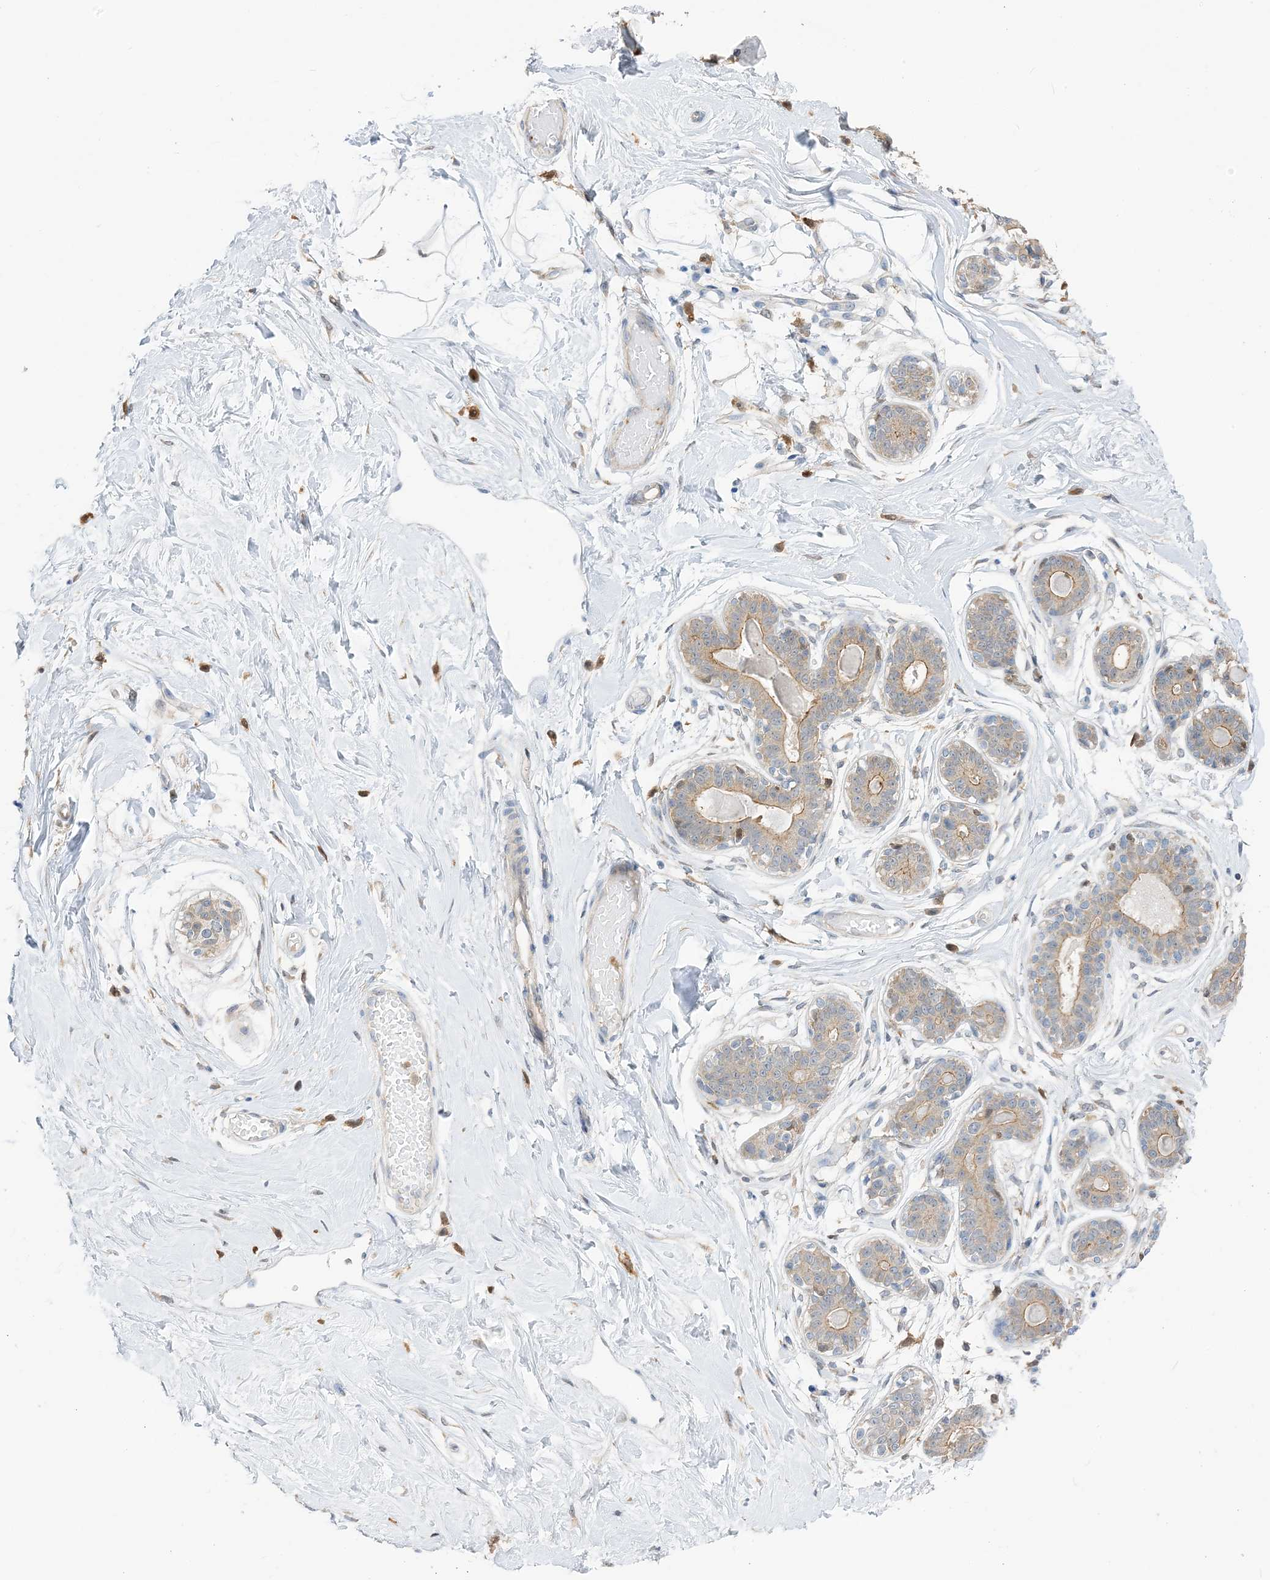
{"staining": {"intensity": "negative", "quantity": "none", "location": "none"}, "tissue": "breast", "cell_type": "Adipocytes", "image_type": "normal", "snomed": [{"axis": "morphology", "description": "Normal tissue, NOS"}, {"axis": "topography", "description": "Breast"}], "caption": "IHC histopathology image of normal human breast stained for a protein (brown), which exhibits no expression in adipocytes.", "gene": "NAGK", "patient": {"sex": "female", "age": 45}}